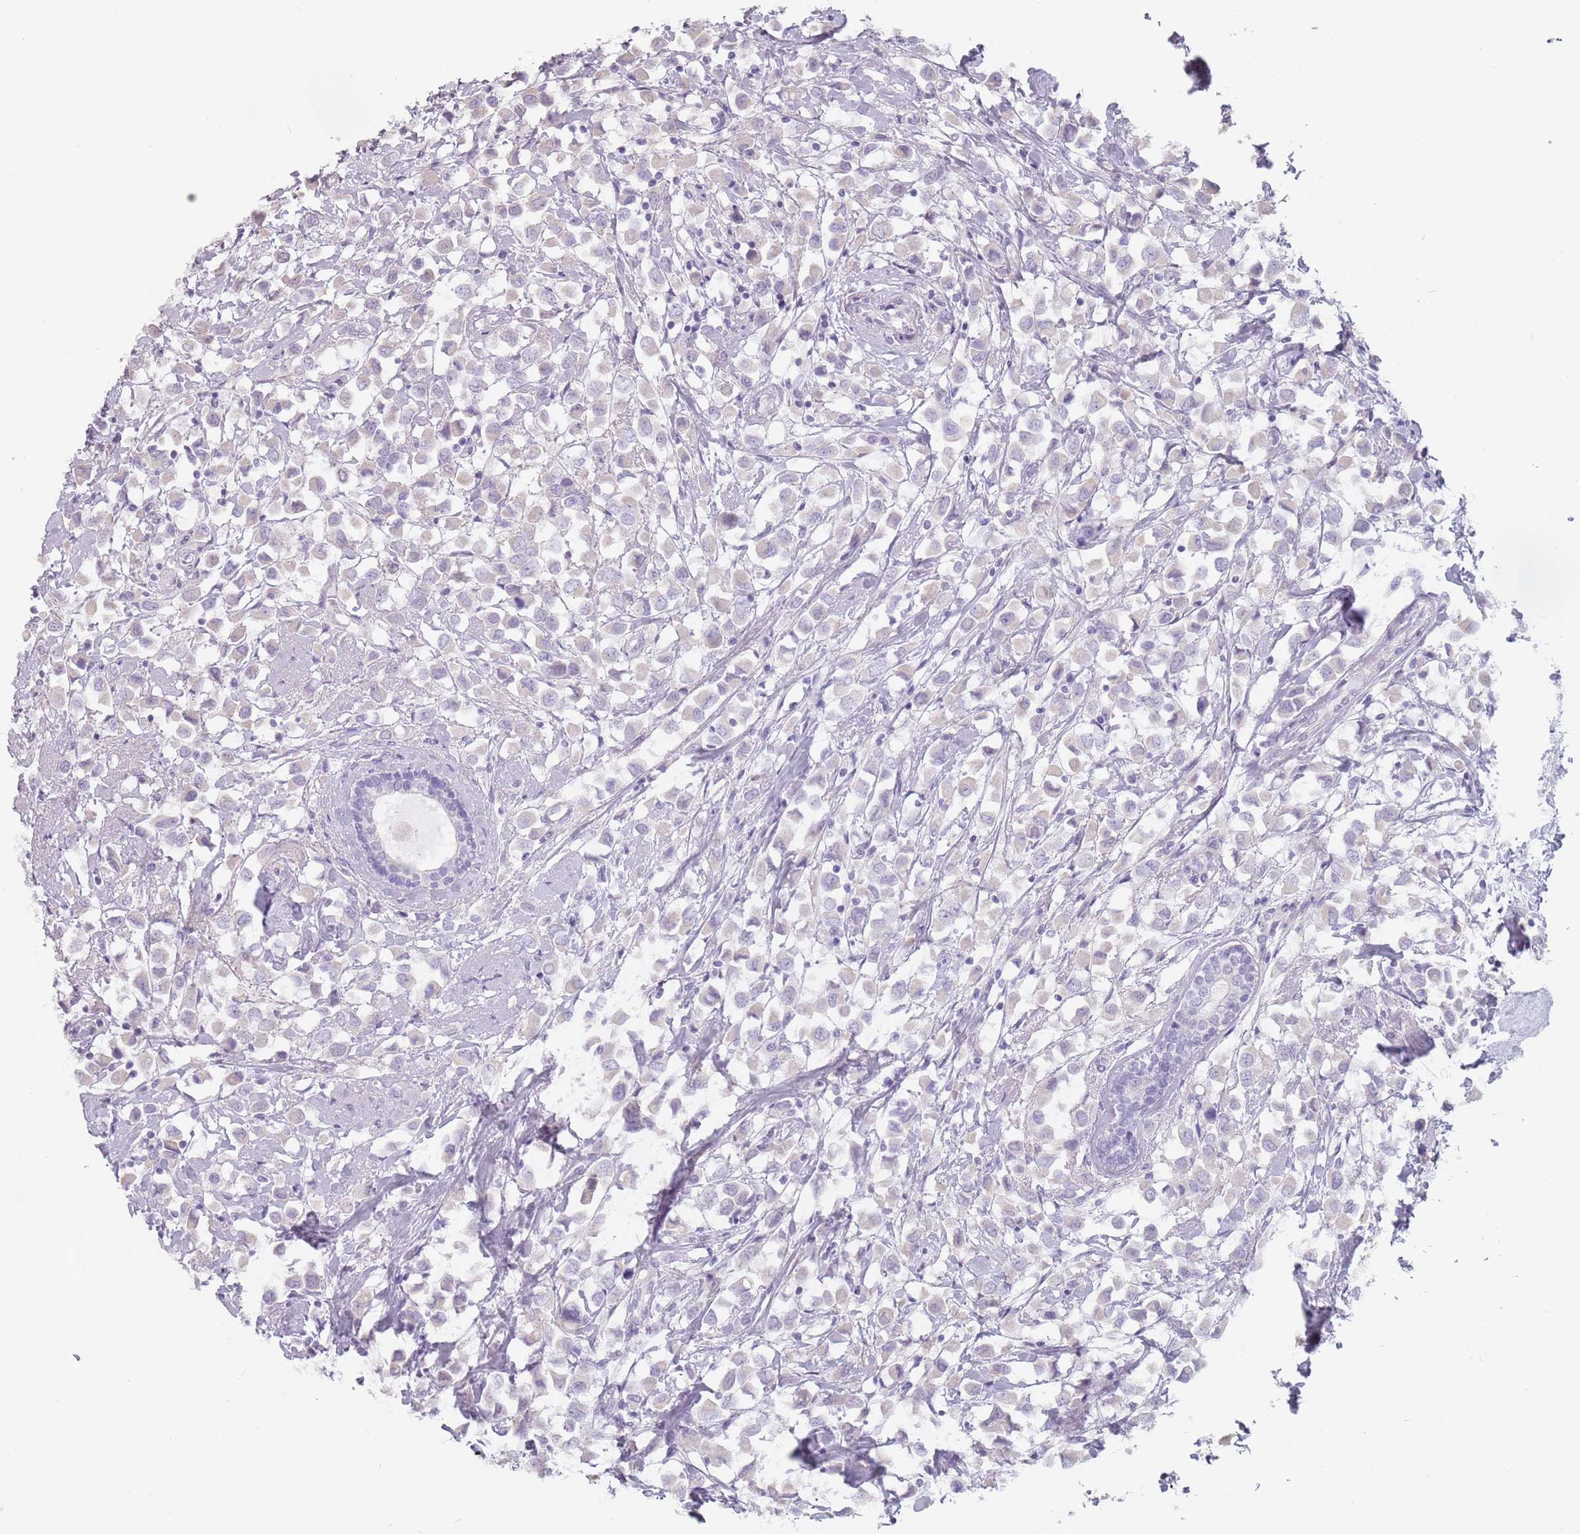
{"staining": {"intensity": "negative", "quantity": "none", "location": "none"}, "tissue": "breast cancer", "cell_type": "Tumor cells", "image_type": "cancer", "snomed": [{"axis": "morphology", "description": "Duct carcinoma"}, {"axis": "topography", "description": "Breast"}], "caption": "Tumor cells show no significant positivity in intraductal carcinoma (breast).", "gene": "CEP19", "patient": {"sex": "female", "age": 61}}